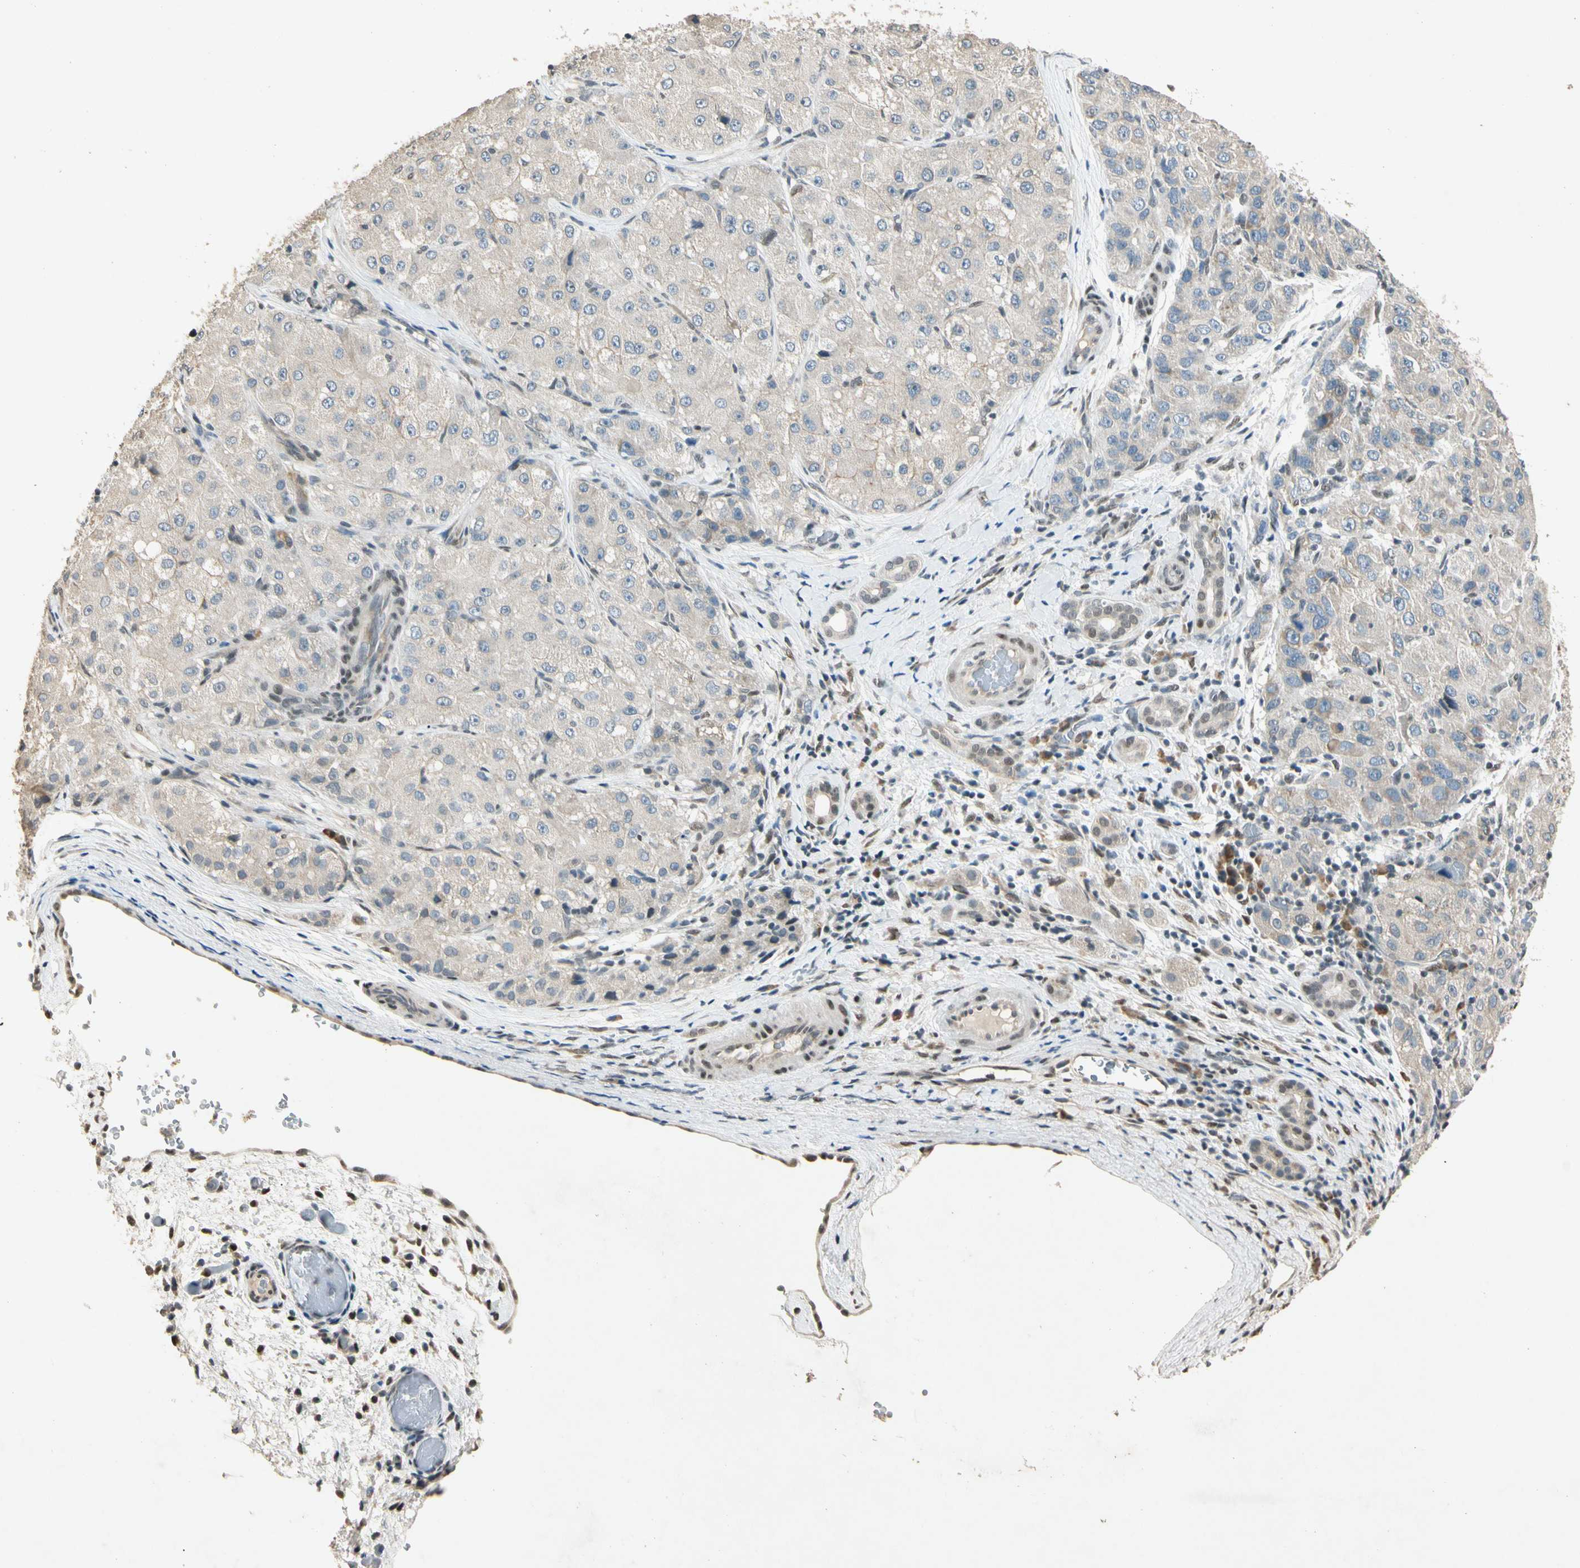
{"staining": {"intensity": "weak", "quantity": ">75%", "location": "cytoplasmic/membranous"}, "tissue": "liver cancer", "cell_type": "Tumor cells", "image_type": "cancer", "snomed": [{"axis": "morphology", "description": "Carcinoma, Hepatocellular, NOS"}, {"axis": "topography", "description": "Liver"}], "caption": "A photomicrograph of human liver cancer stained for a protein shows weak cytoplasmic/membranous brown staining in tumor cells. The staining was performed using DAB, with brown indicating positive protein expression. Nuclei are stained blue with hematoxylin.", "gene": "ZBTB4", "patient": {"sex": "male", "age": 80}}